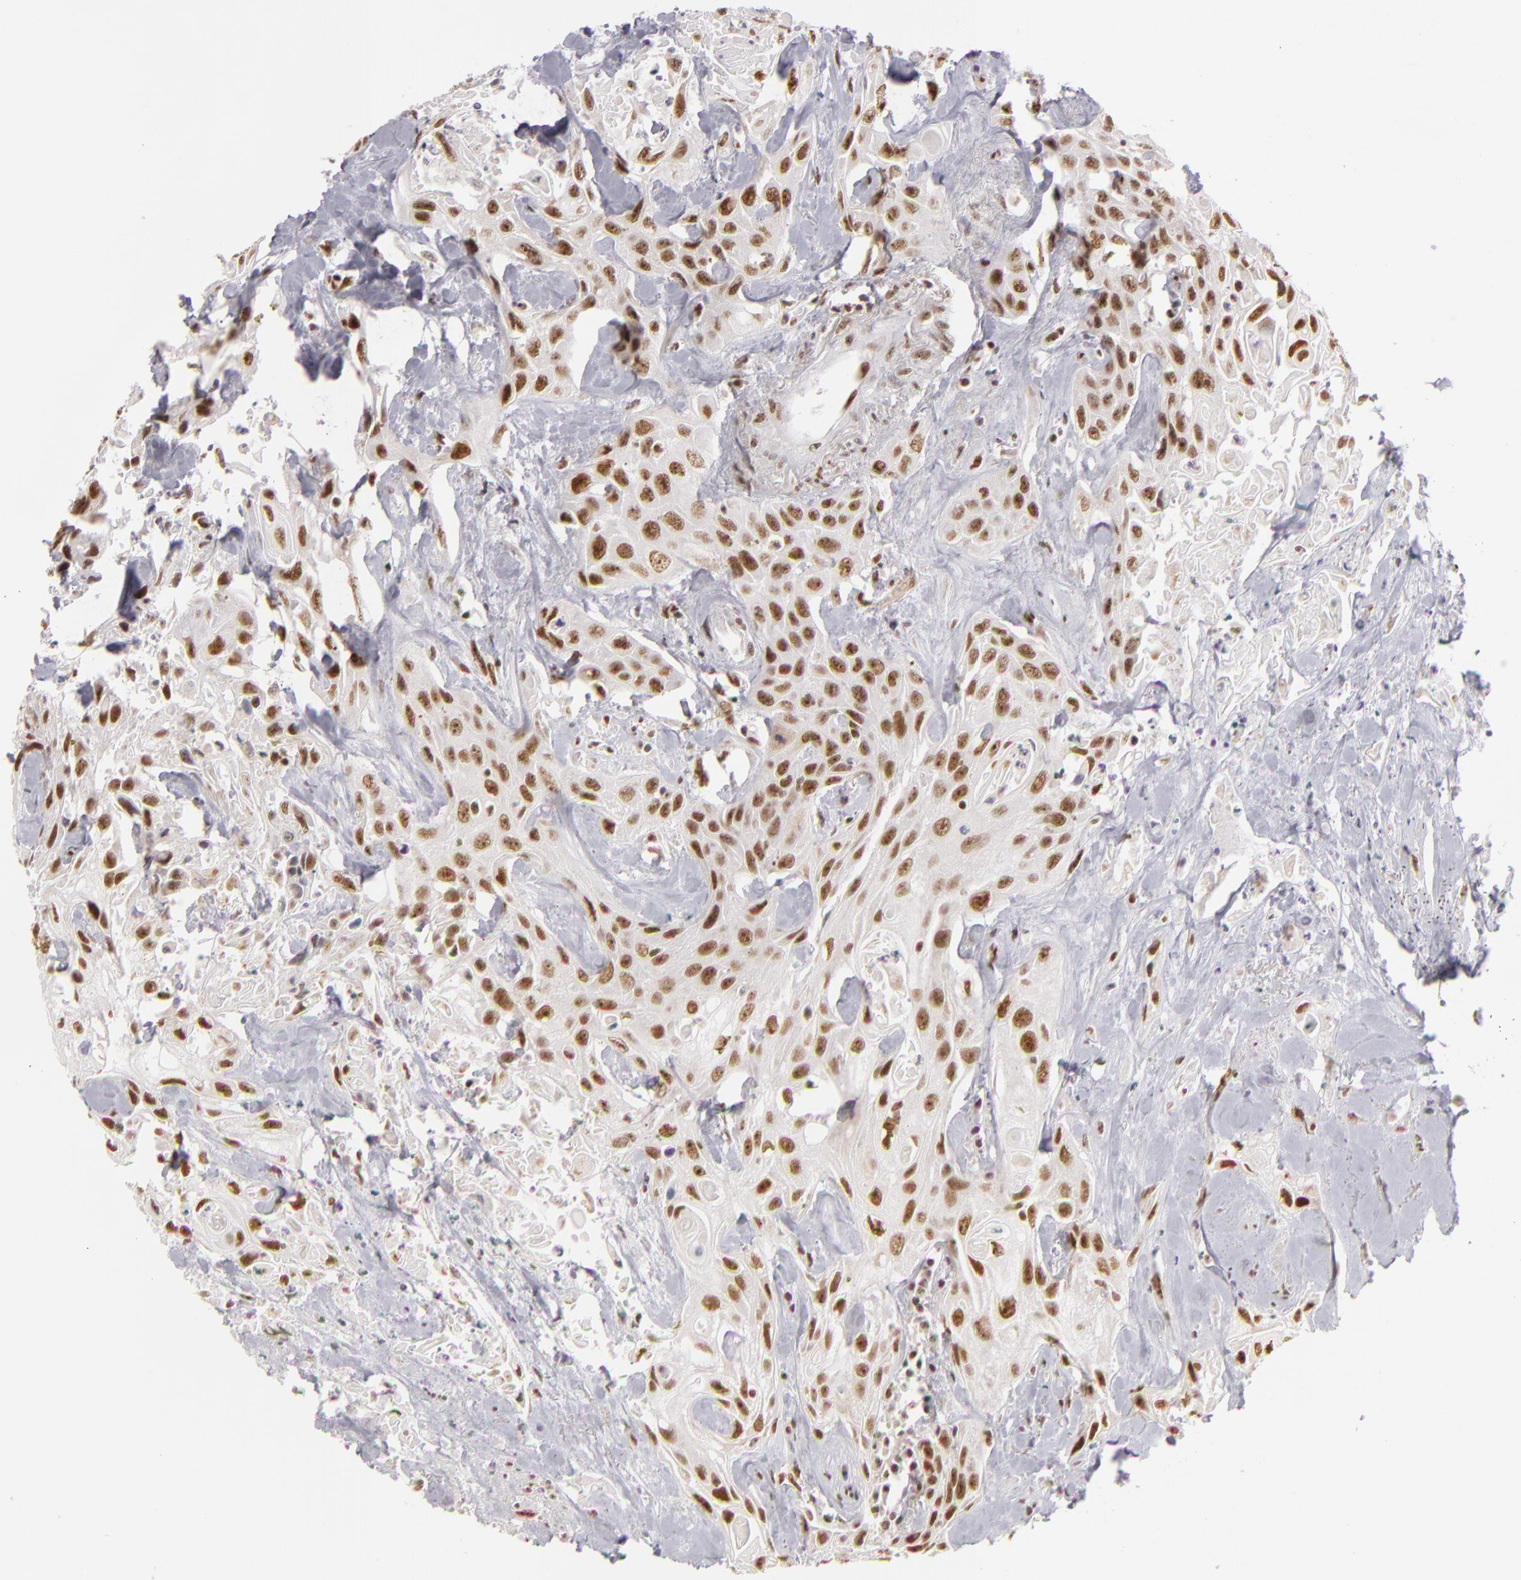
{"staining": {"intensity": "strong", "quantity": ">75%", "location": "nuclear"}, "tissue": "urothelial cancer", "cell_type": "Tumor cells", "image_type": "cancer", "snomed": [{"axis": "morphology", "description": "Urothelial carcinoma, High grade"}, {"axis": "topography", "description": "Urinary bladder"}], "caption": "About >75% of tumor cells in urothelial cancer exhibit strong nuclear protein staining as visualized by brown immunohistochemical staining.", "gene": "DAXX", "patient": {"sex": "female", "age": 84}}